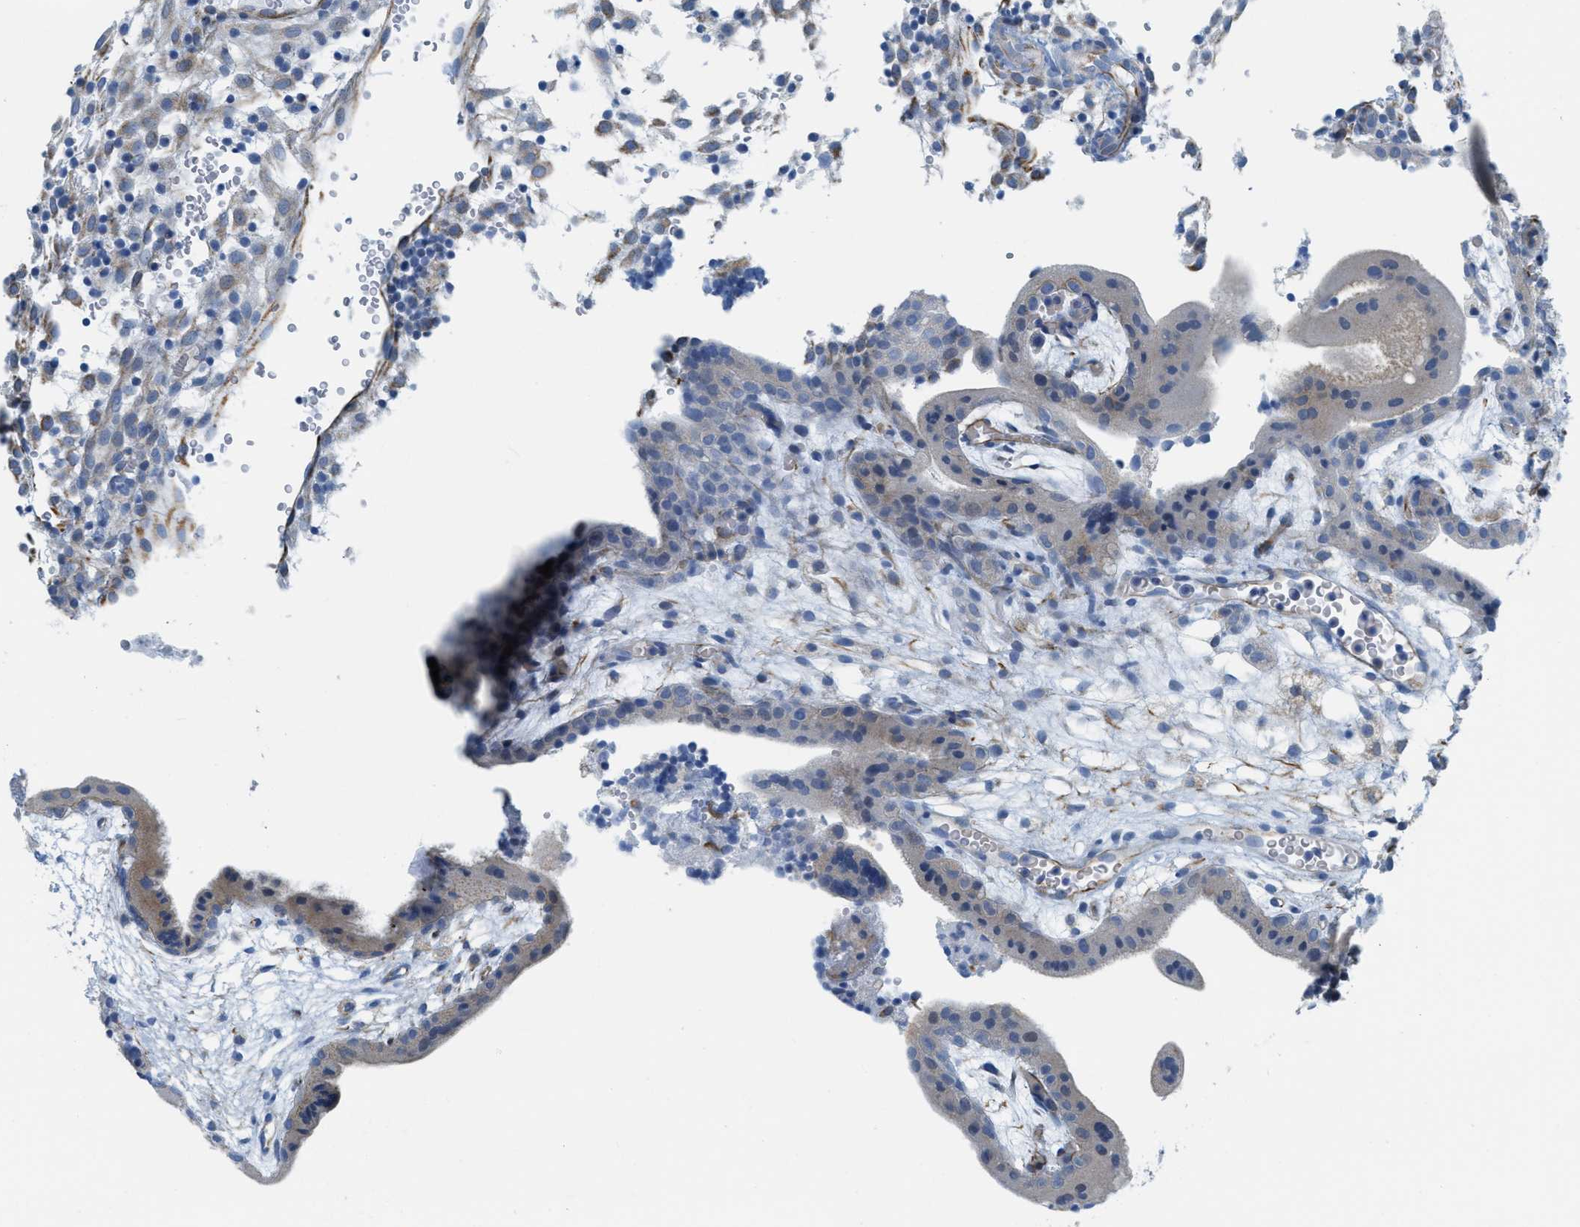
{"staining": {"intensity": "negative", "quantity": "none", "location": "none"}, "tissue": "placenta", "cell_type": "Trophoblastic cells", "image_type": "normal", "snomed": [{"axis": "morphology", "description": "Normal tissue, NOS"}, {"axis": "topography", "description": "Placenta"}], "caption": "The photomicrograph exhibits no staining of trophoblastic cells in benign placenta. (DAB immunohistochemistry visualized using brightfield microscopy, high magnification).", "gene": "SLC12A1", "patient": {"sex": "female", "age": 18}}